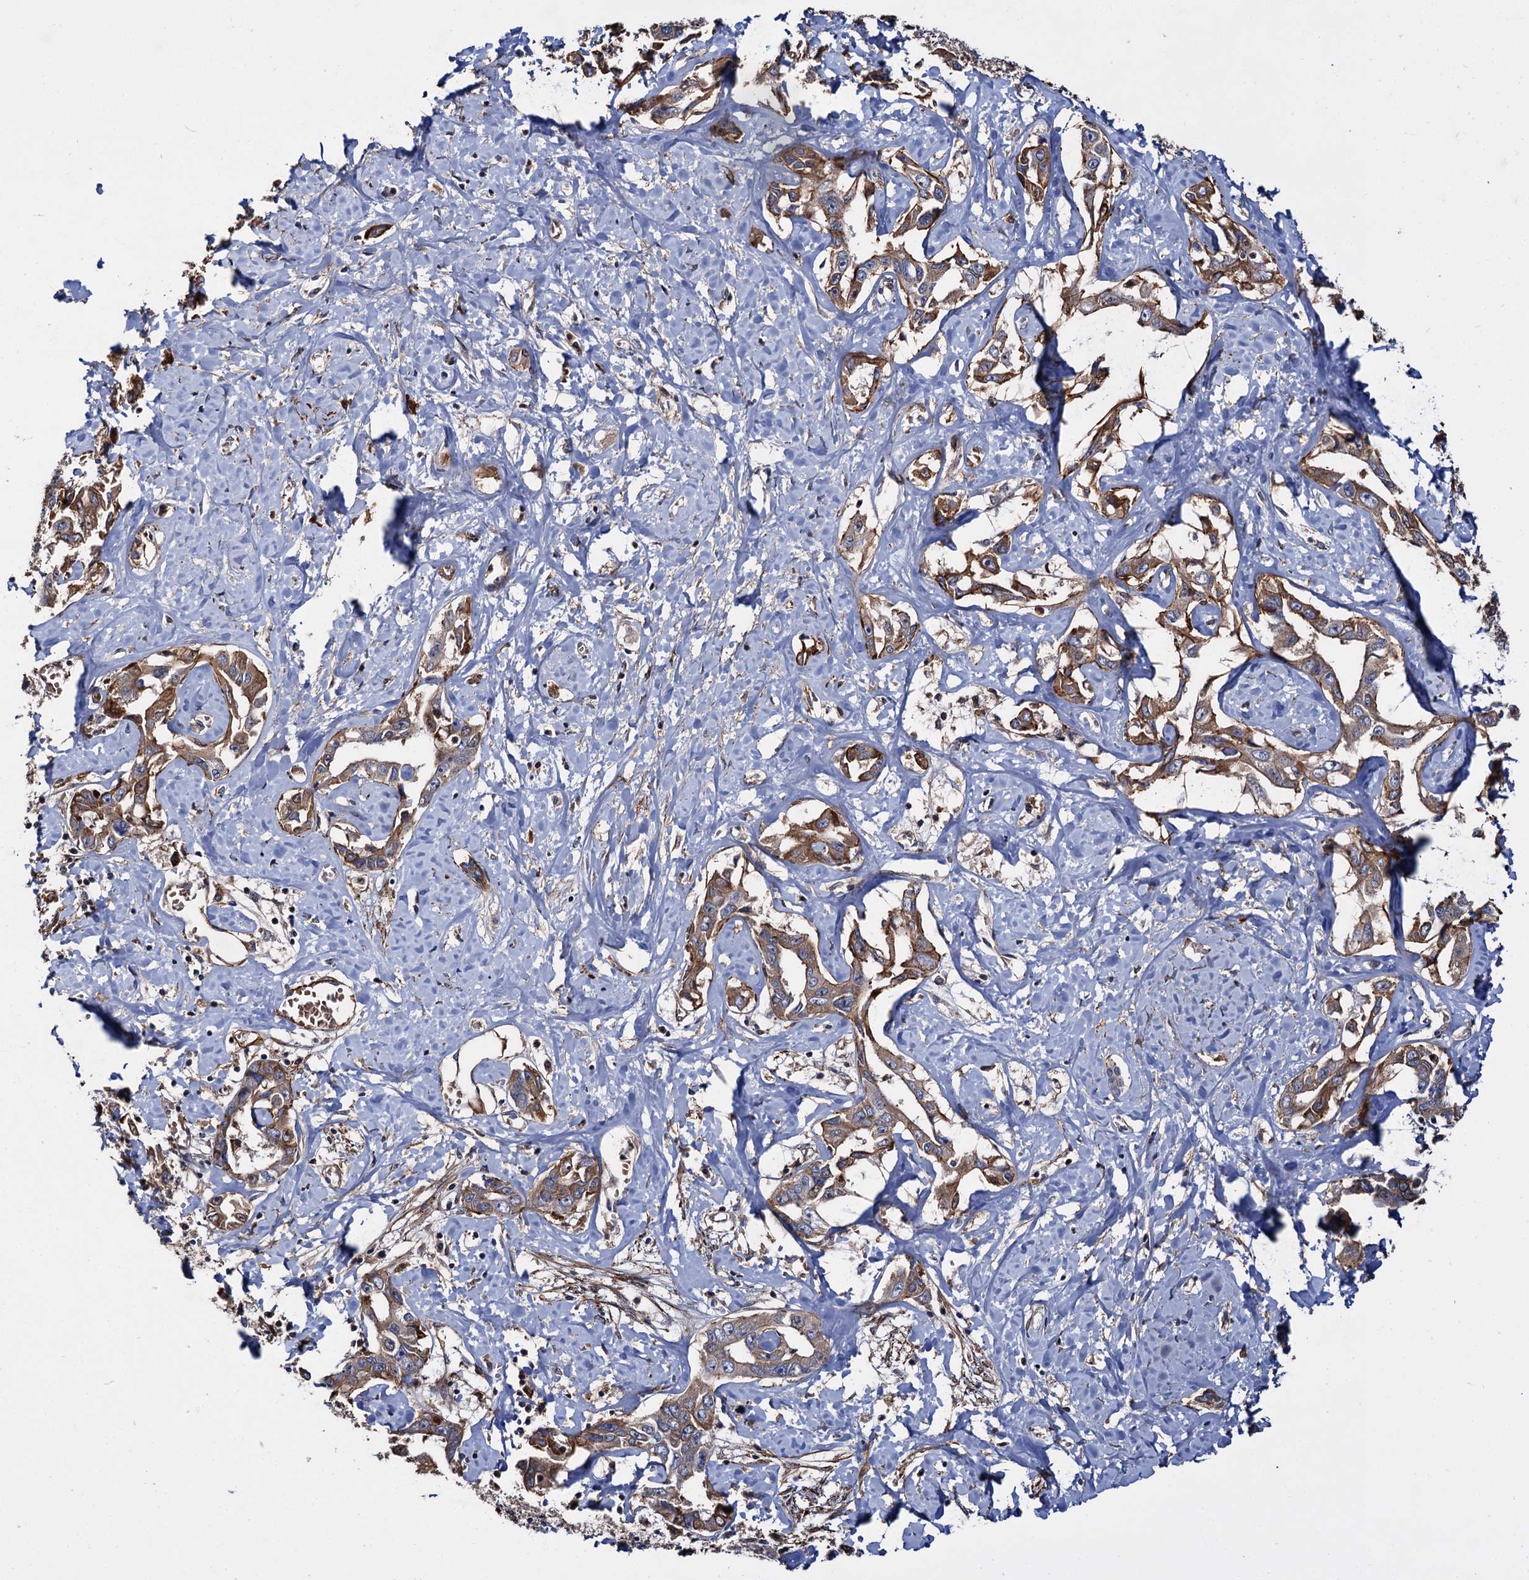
{"staining": {"intensity": "moderate", "quantity": ">75%", "location": "cytoplasmic/membranous"}, "tissue": "liver cancer", "cell_type": "Tumor cells", "image_type": "cancer", "snomed": [{"axis": "morphology", "description": "Cholangiocarcinoma"}, {"axis": "topography", "description": "Liver"}], "caption": "About >75% of tumor cells in human liver cancer (cholangiocarcinoma) demonstrate moderate cytoplasmic/membranous protein positivity as visualized by brown immunohistochemical staining.", "gene": "ISM2", "patient": {"sex": "male", "age": 59}}